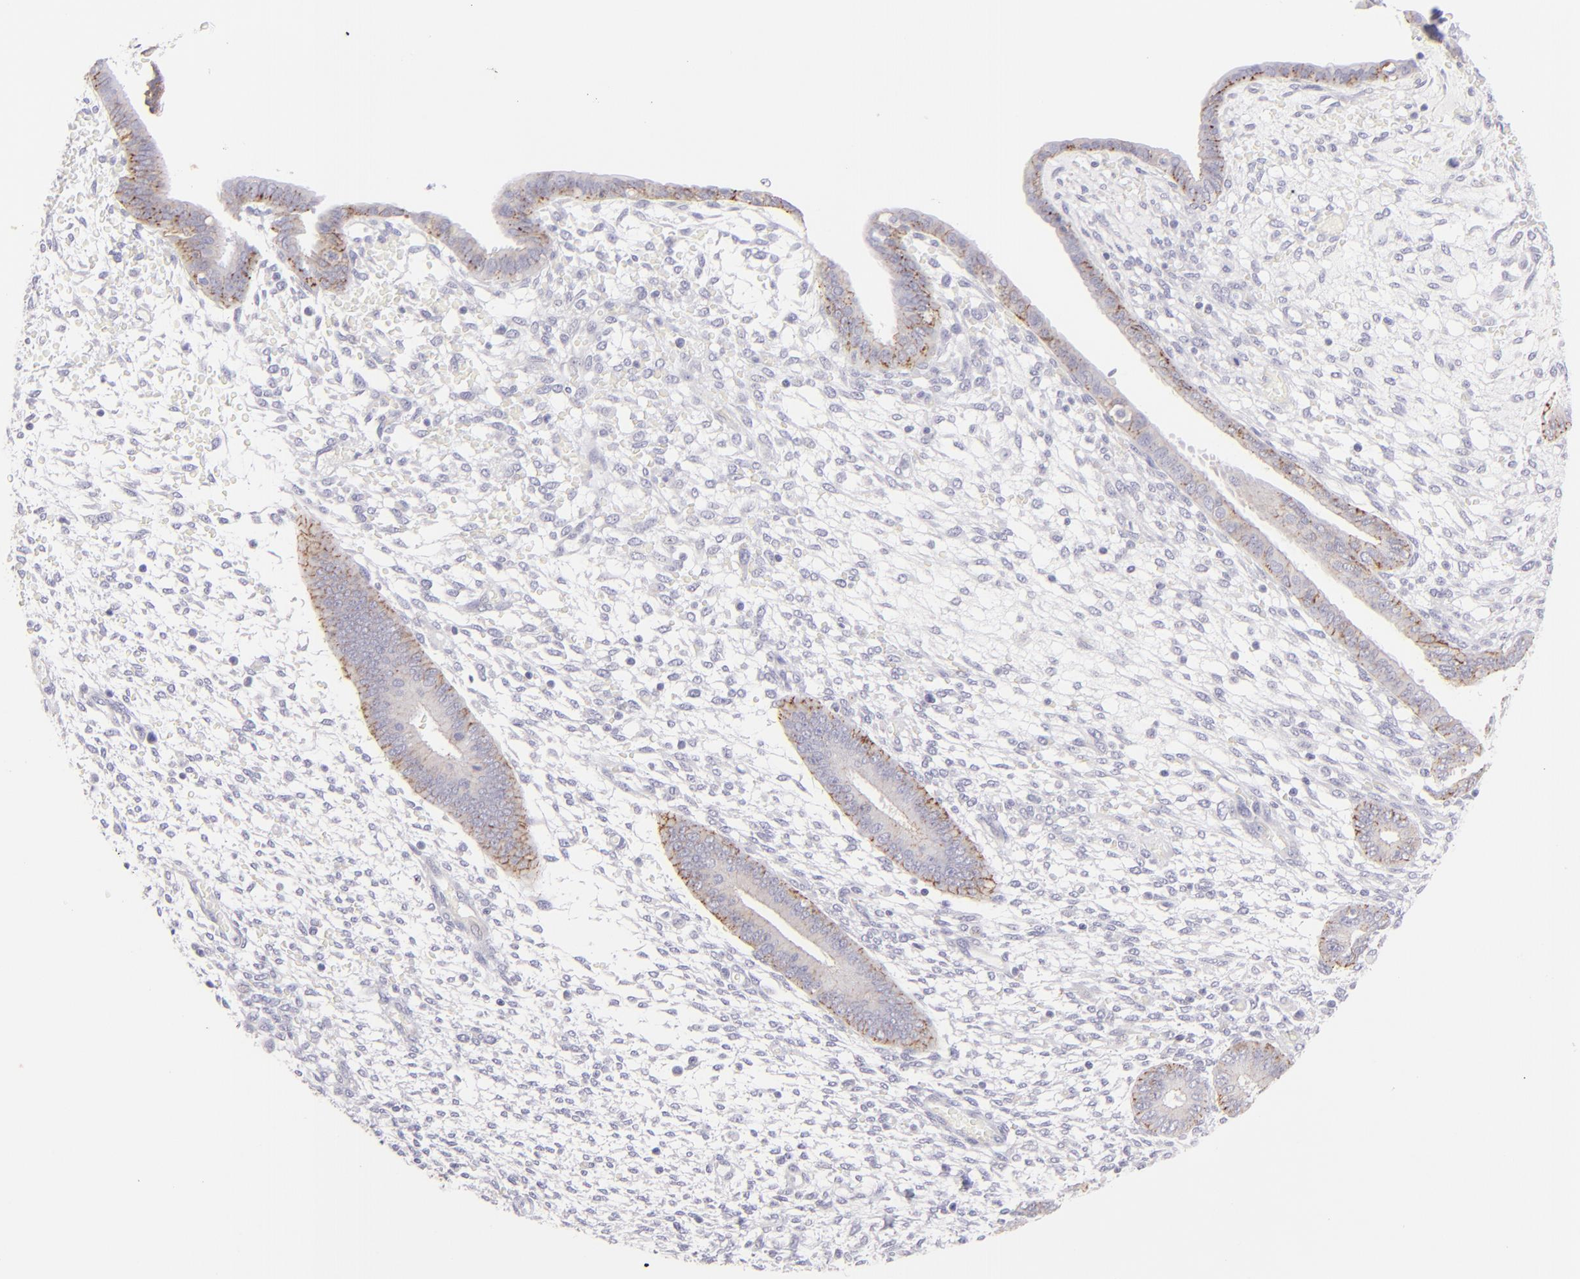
{"staining": {"intensity": "negative", "quantity": "none", "location": "none"}, "tissue": "endometrium", "cell_type": "Cells in endometrial stroma", "image_type": "normal", "snomed": [{"axis": "morphology", "description": "Normal tissue, NOS"}, {"axis": "topography", "description": "Endometrium"}], "caption": "This is an immunohistochemistry image of normal endometrium. There is no expression in cells in endometrial stroma.", "gene": "CLDN4", "patient": {"sex": "female", "age": 42}}